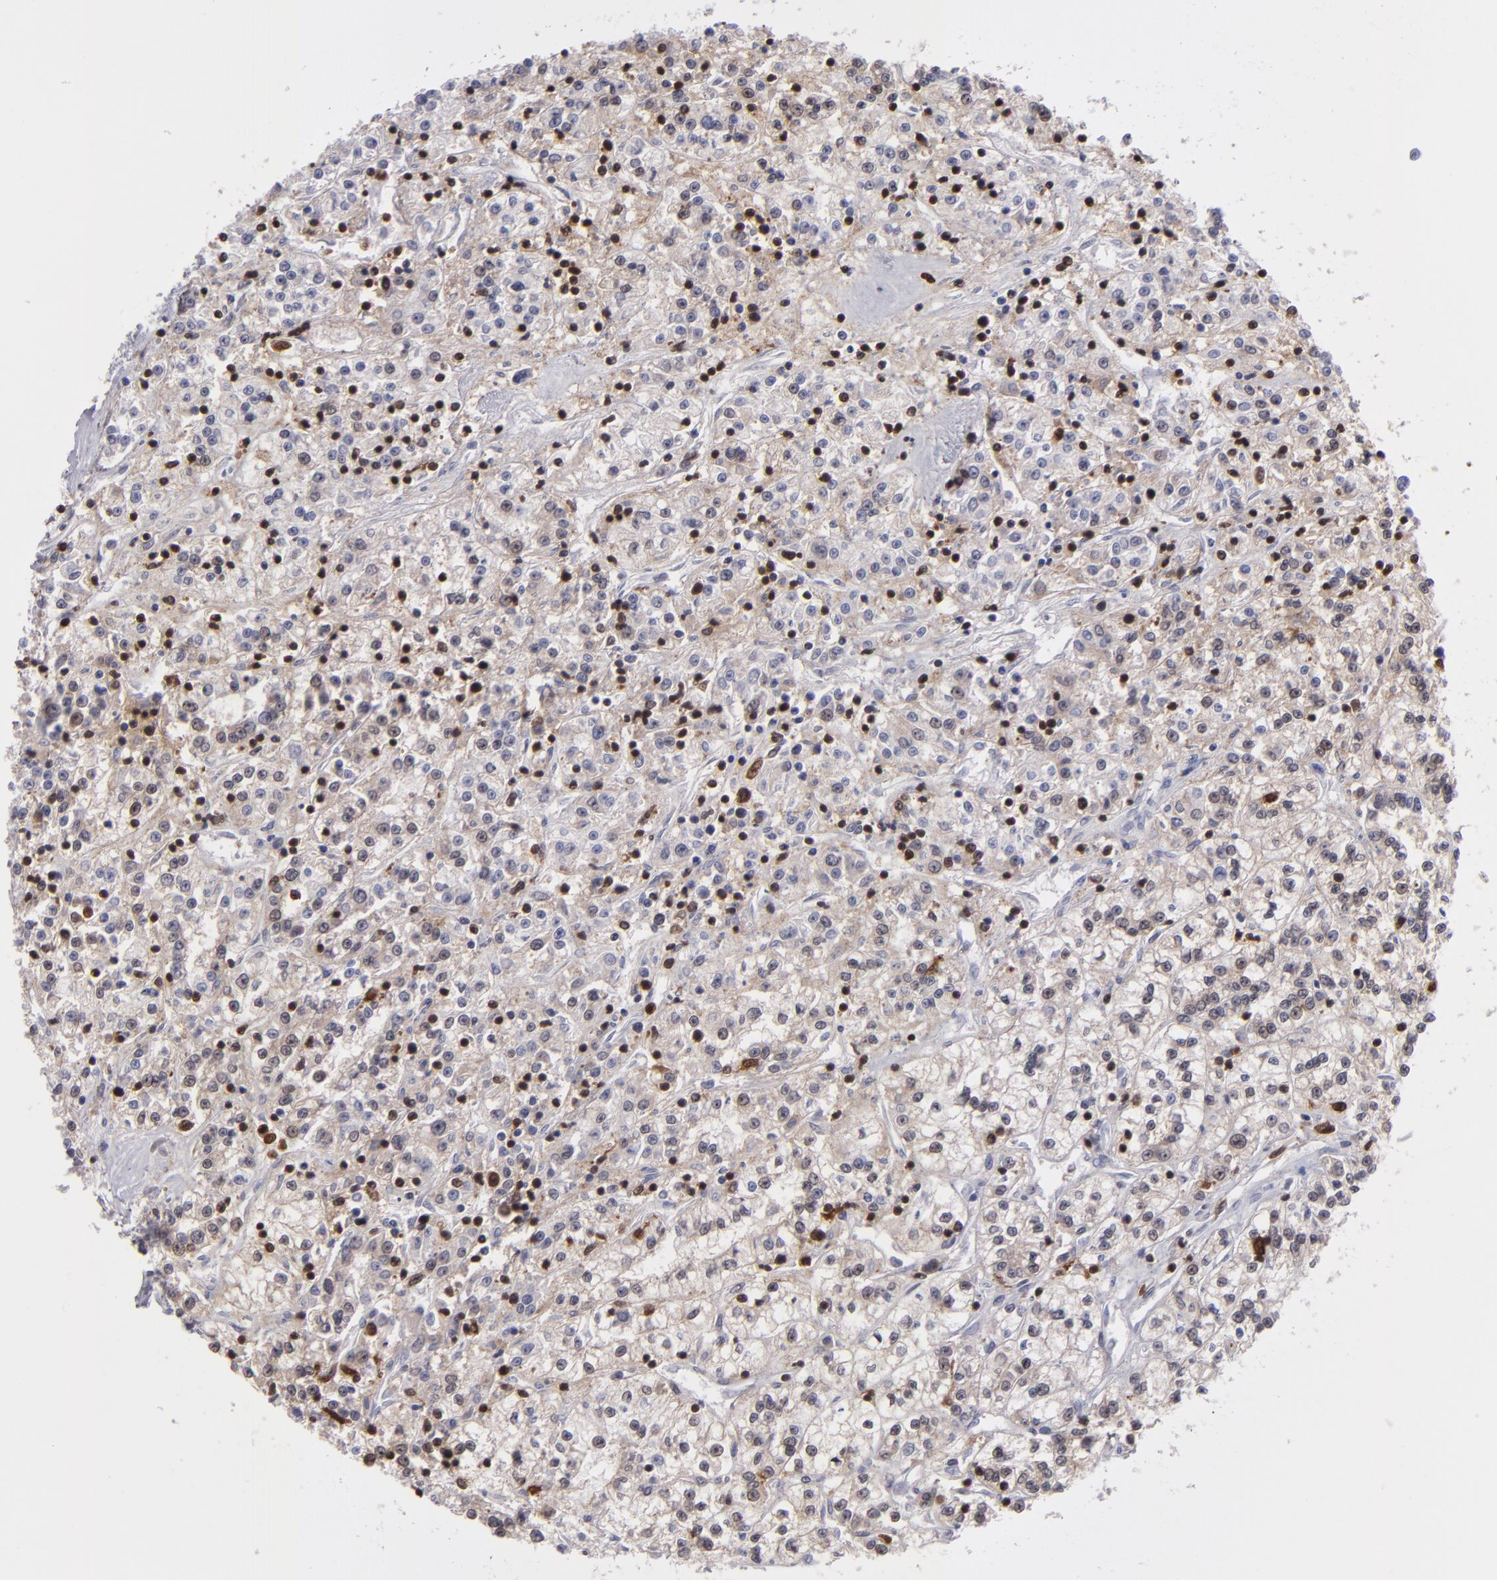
{"staining": {"intensity": "weak", "quantity": "25%-75%", "location": "cytoplasmic/membranous,nuclear"}, "tissue": "renal cancer", "cell_type": "Tumor cells", "image_type": "cancer", "snomed": [{"axis": "morphology", "description": "Adenocarcinoma, NOS"}, {"axis": "topography", "description": "Kidney"}], "caption": "Adenocarcinoma (renal) was stained to show a protein in brown. There is low levels of weak cytoplasmic/membranous and nuclear expression in approximately 25%-75% of tumor cells.", "gene": "GRB2", "patient": {"sex": "female", "age": 76}}